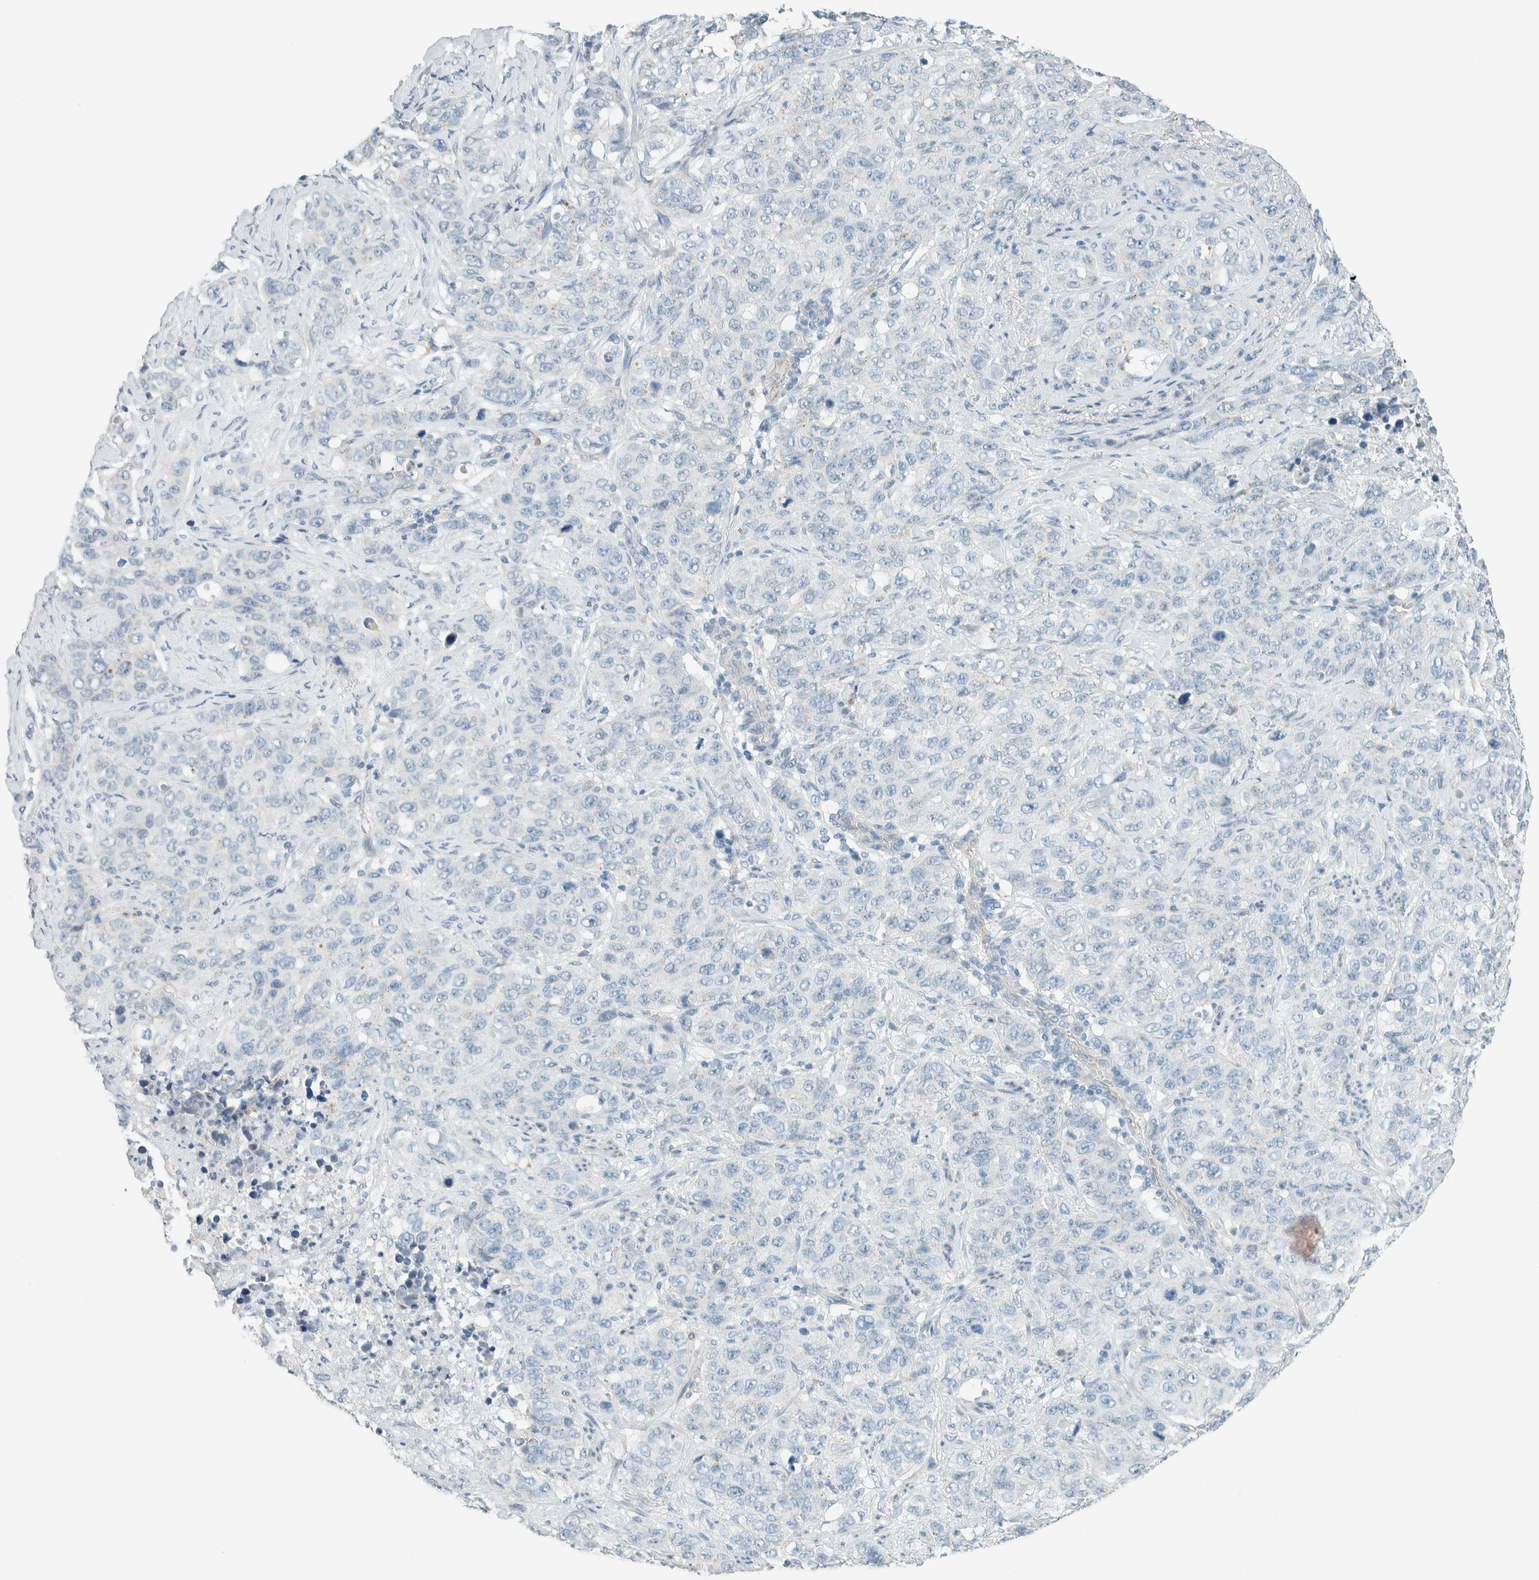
{"staining": {"intensity": "negative", "quantity": "none", "location": "none"}, "tissue": "stomach cancer", "cell_type": "Tumor cells", "image_type": "cancer", "snomed": [{"axis": "morphology", "description": "Adenocarcinoma, NOS"}, {"axis": "topography", "description": "Stomach"}], "caption": "Tumor cells show no significant expression in stomach adenocarcinoma. The staining is performed using DAB (3,3'-diaminobenzidine) brown chromogen with nuclei counter-stained in using hematoxylin.", "gene": "SLFN12", "patient": {"sex": "male", "age": 48}}